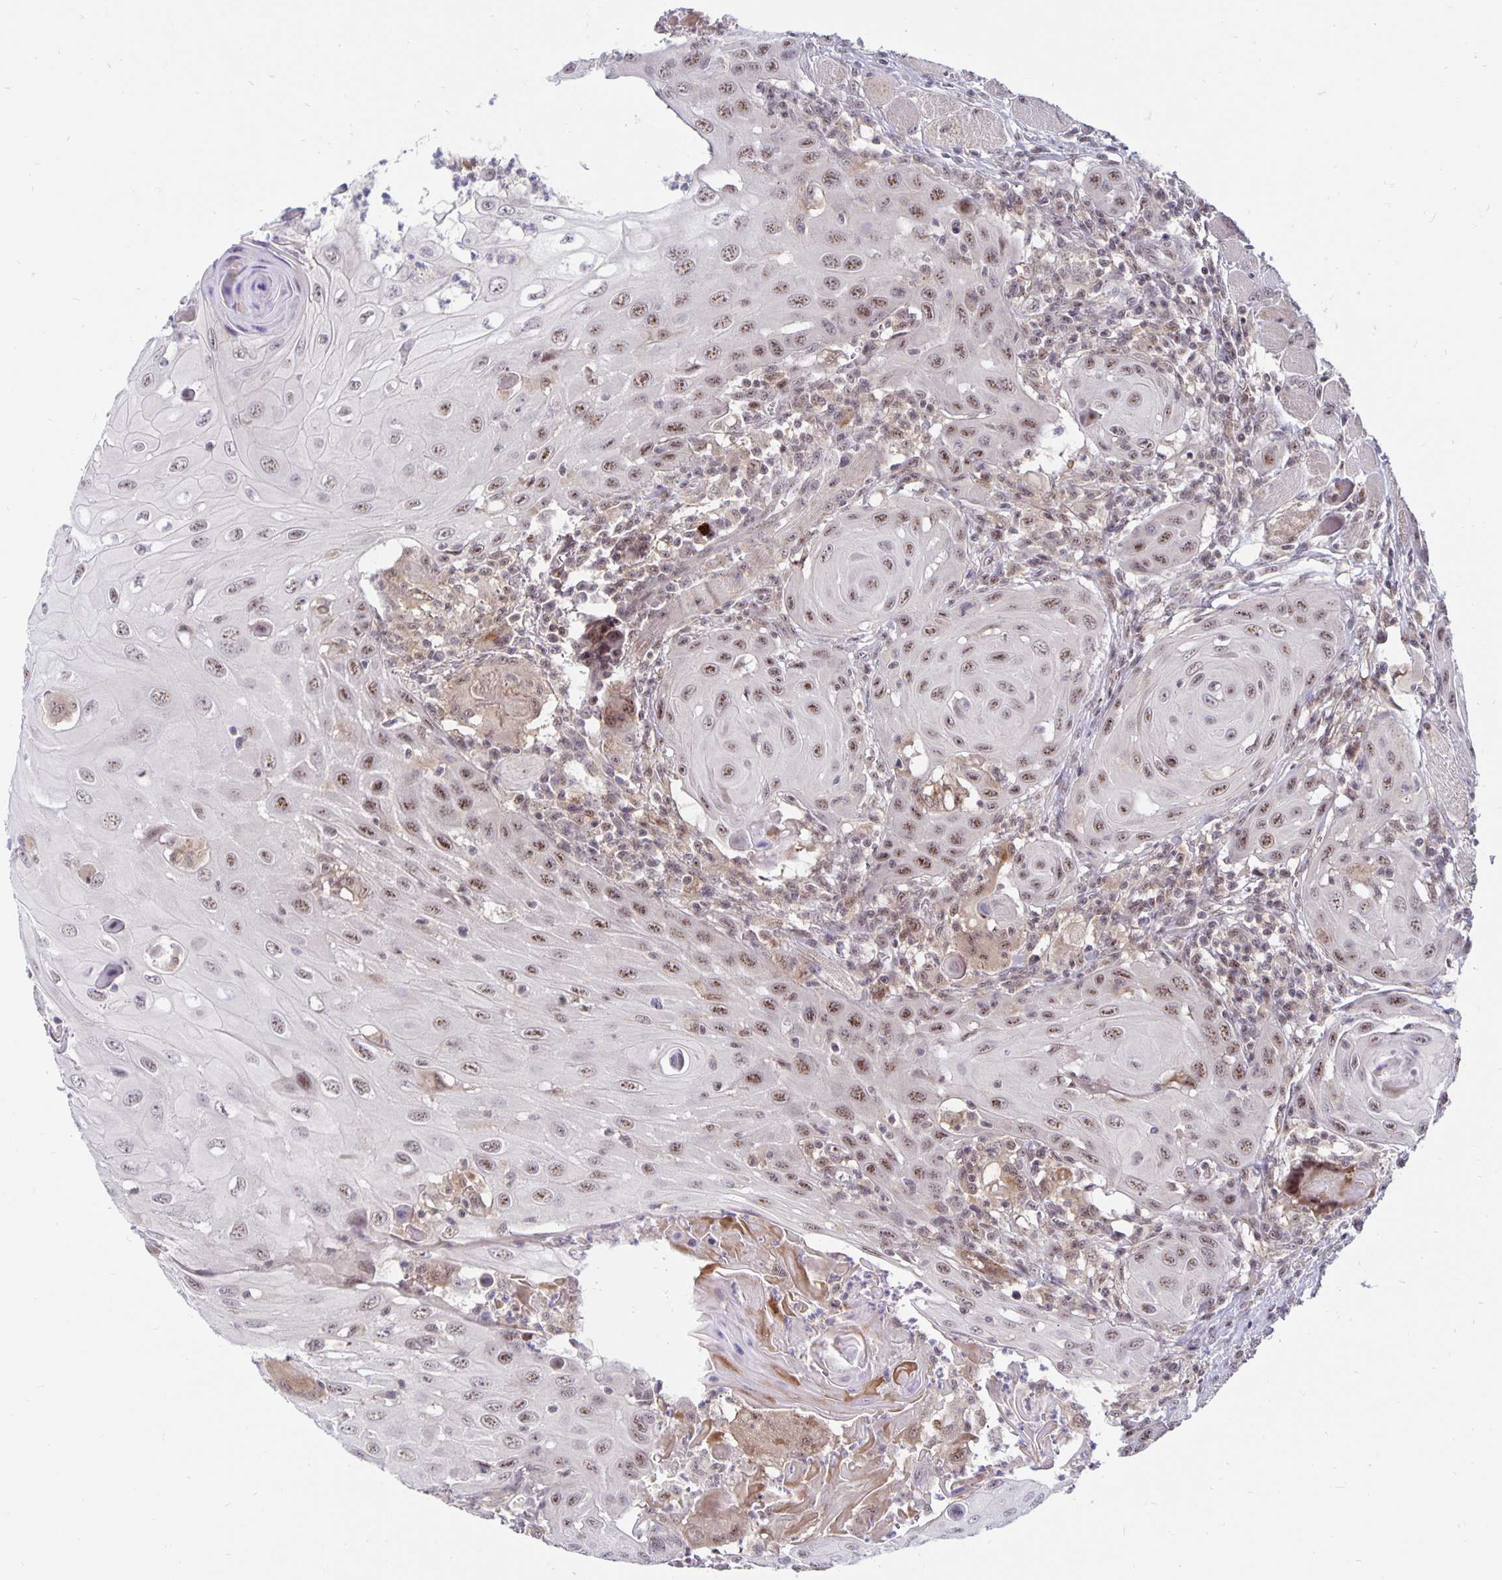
{"staining": {"intensity": "weak", "quantity": ">75%", "location": "nuclear"}, "tissue": "head and neck cancer", "cell_type": "Tumor cells", "image_type": "cancer", "snomed": [{"axis": "morphology", "description": "Squamous cell carcinoma, NOS"}, {"axis": "topography", "description": "Head-Neck"}], "caption": "About >75% of tumor cells in human head and neck cancer (squamous cell carcinoma) show weak nuclear protein expression as visualized by brown immunohistochemical staining.", "gene": "EXOC6B", "patient": {"sex": "female", "age": 80}}